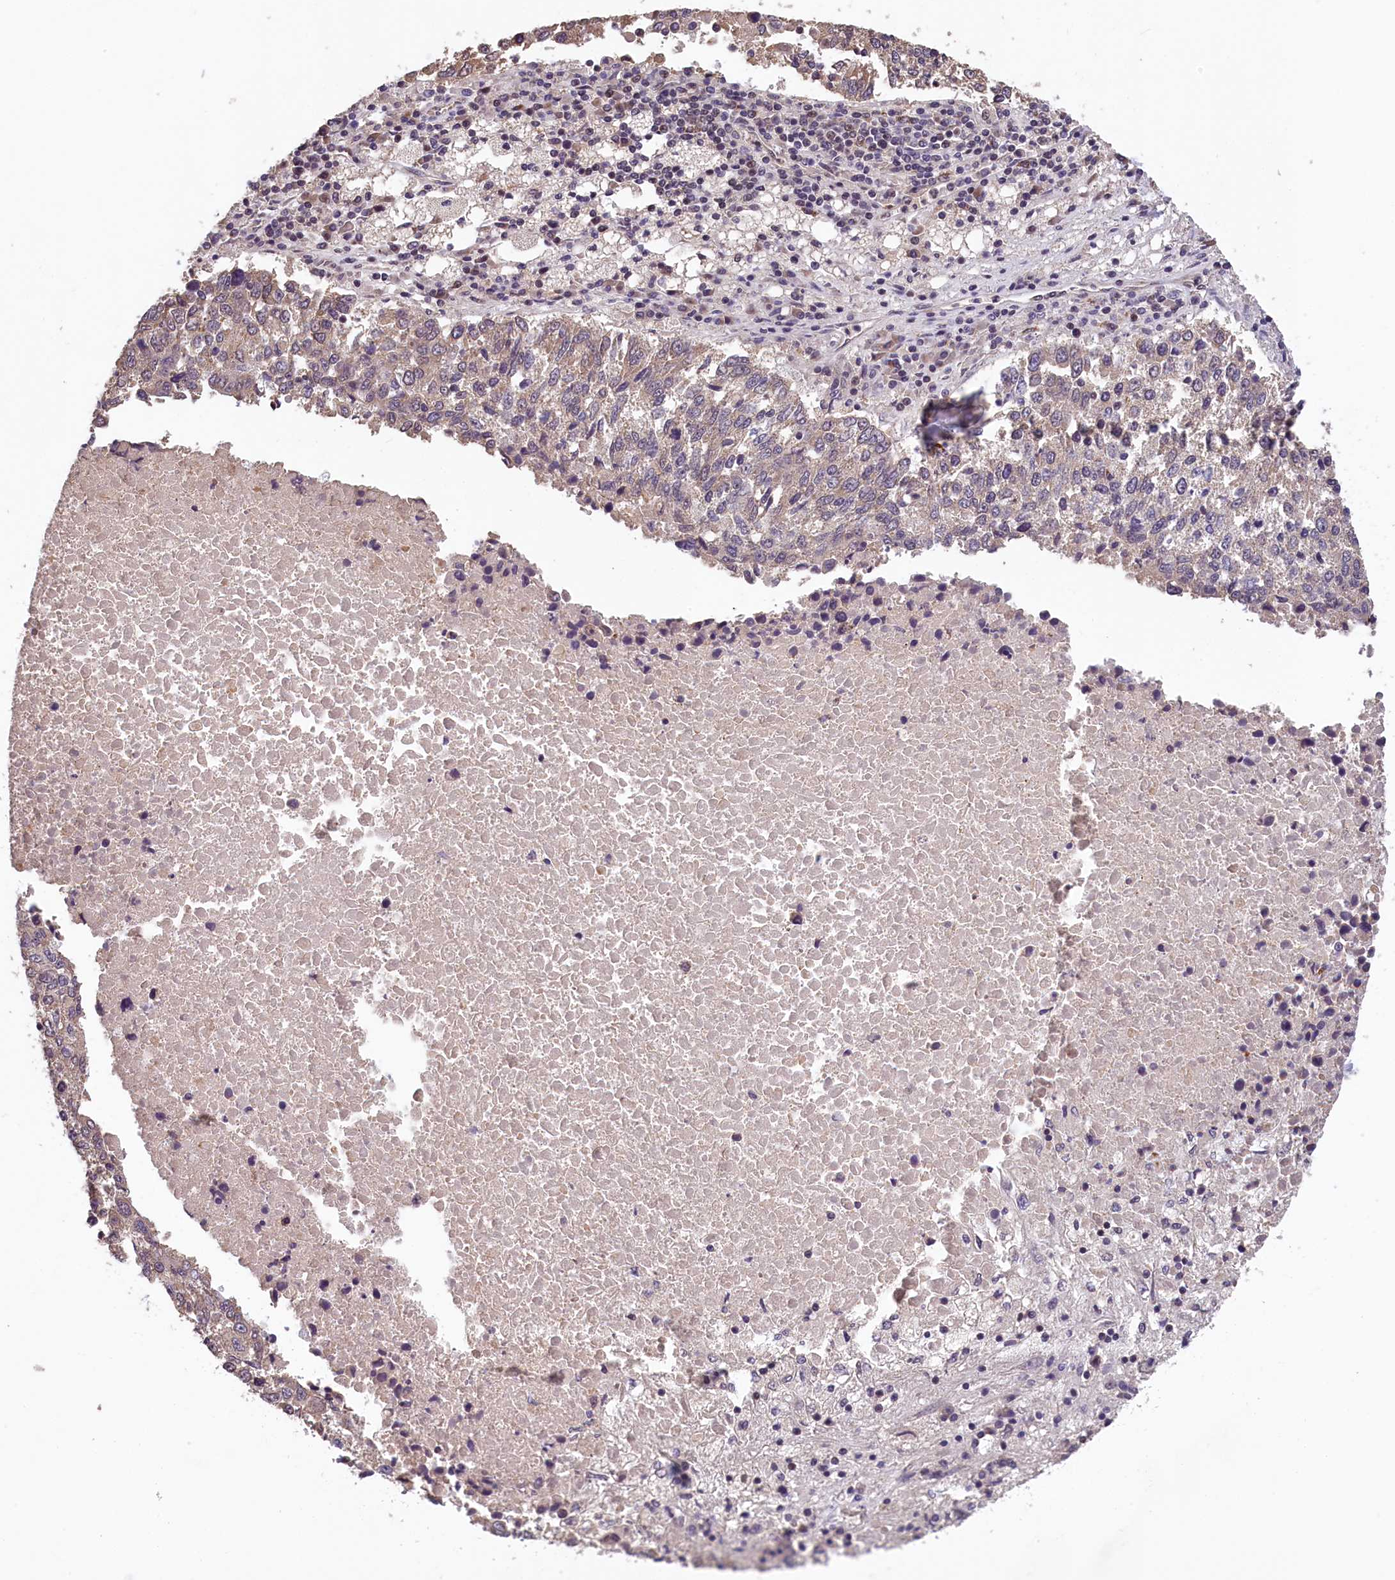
{"staining": {"intensity": "weak", "quantity": "25%-75%", "location": "cytoplasmic/membranous"}, "tissue": "lung cancer", "cell_type": "Tumor cells", "image_type": "cancer", "snomed": [{"axis": "morphology", "description": "Squamous cell carcinoma, NOS"}, {"axis": "topography", "description": "Lung"}], "caption": "High-magnification brightfield microscopy of lung cancer (squamous cell carcinoma) stained with DAB (brown) and counterstained with hematoxylin (blue). tumor cells exhibit weak cytoplasmic/membranous expression is appreciated in approximately25%-75% of cells. Ihc stains the protein in brown and the nuclei are stained blue.", "gene": "KCNK6", "patient": {"sex": "male", "age": 73}}